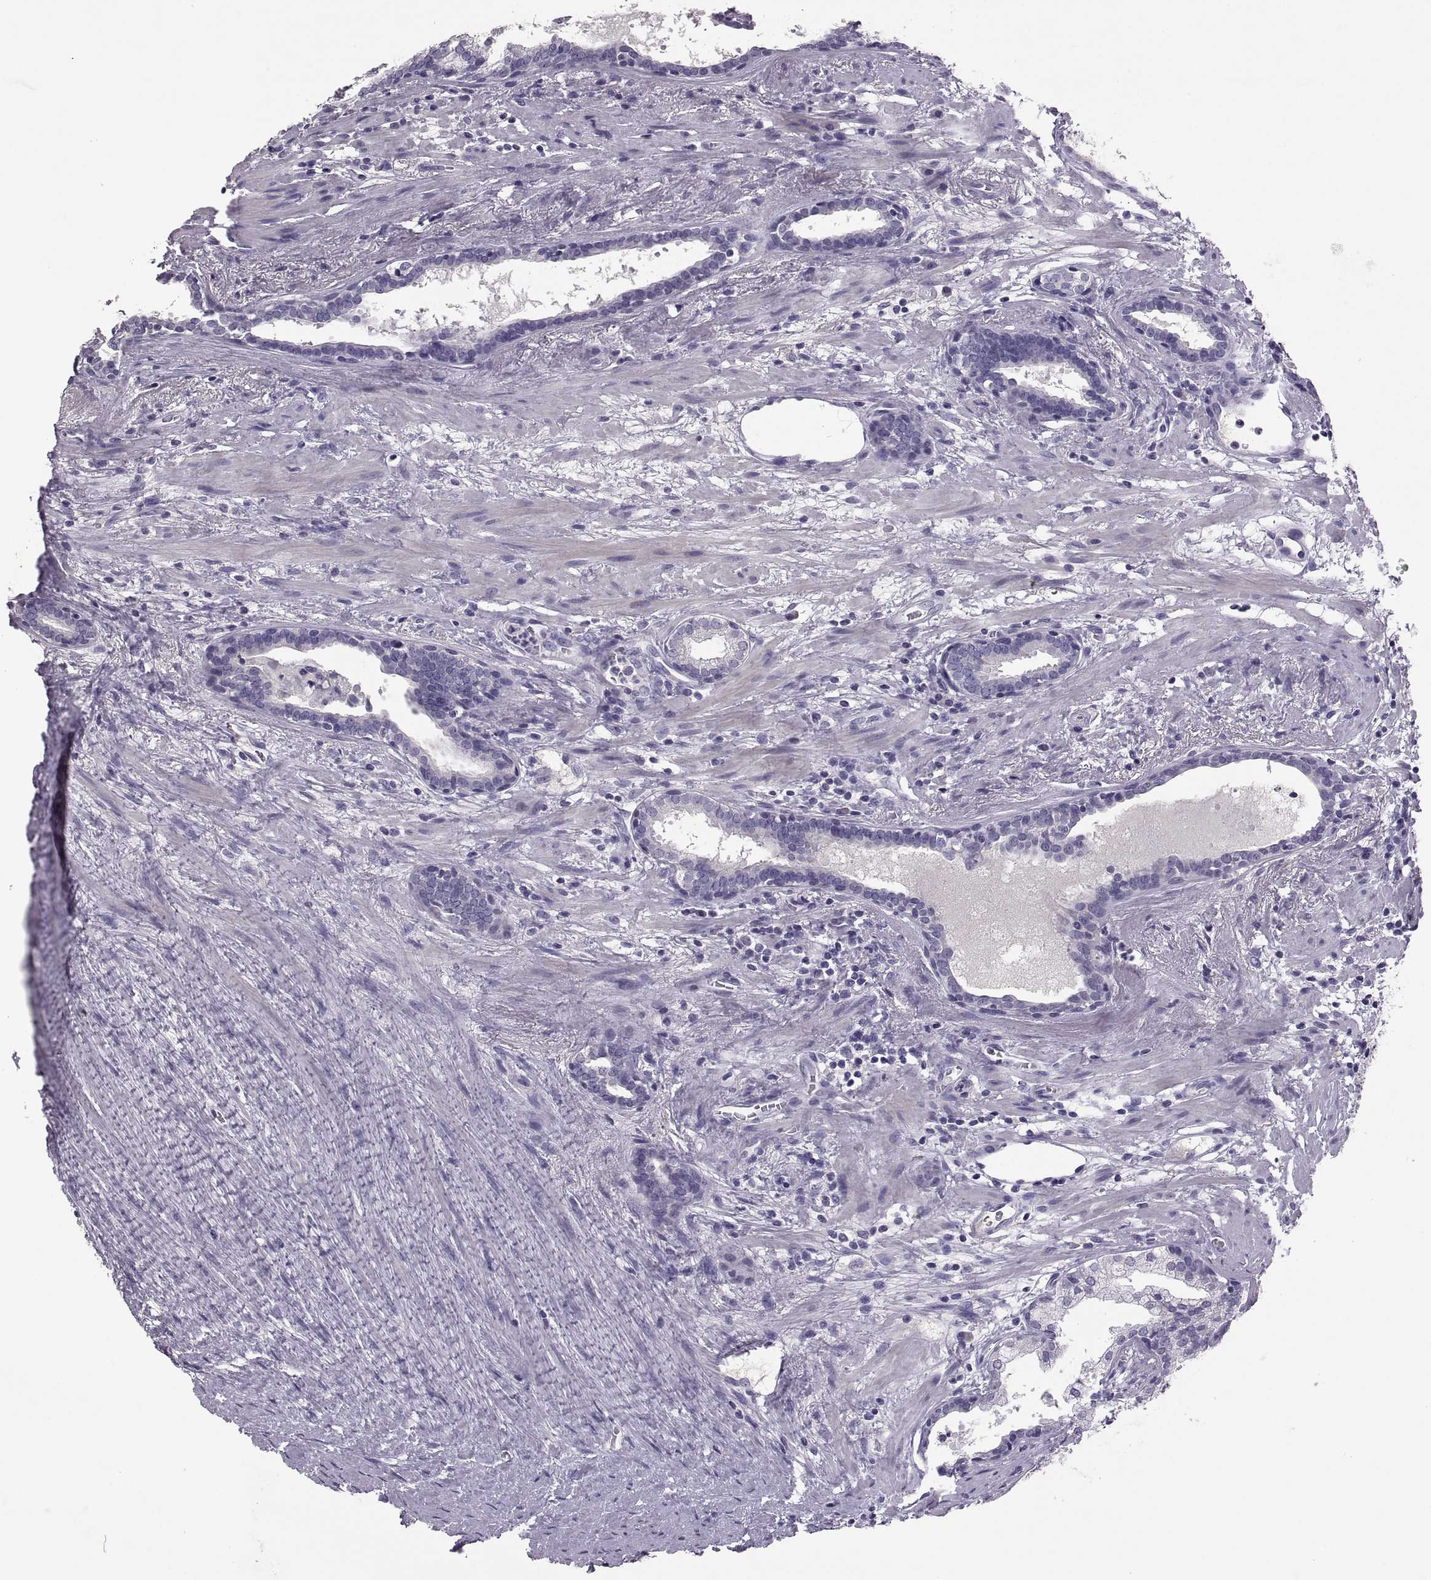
{"staining": {"intensity": "negative", "quantity": "none", "location": "none"}, "tissue": "prostate cancer", "cell_type": "Tumor cells", "image_type": "cancer", "snomed": [{"axis": "morphology", "description": "Adenocarcinoma, NOS"}, {"axis": "topography", "description": "Prostate"}], "caption": "Protein analysis of prostate cancer (adenocarcinoma) reveals no significant positivity in tumor cells.", "gene": "TBX19", "patient": {"sex": "male", "age": 66}}